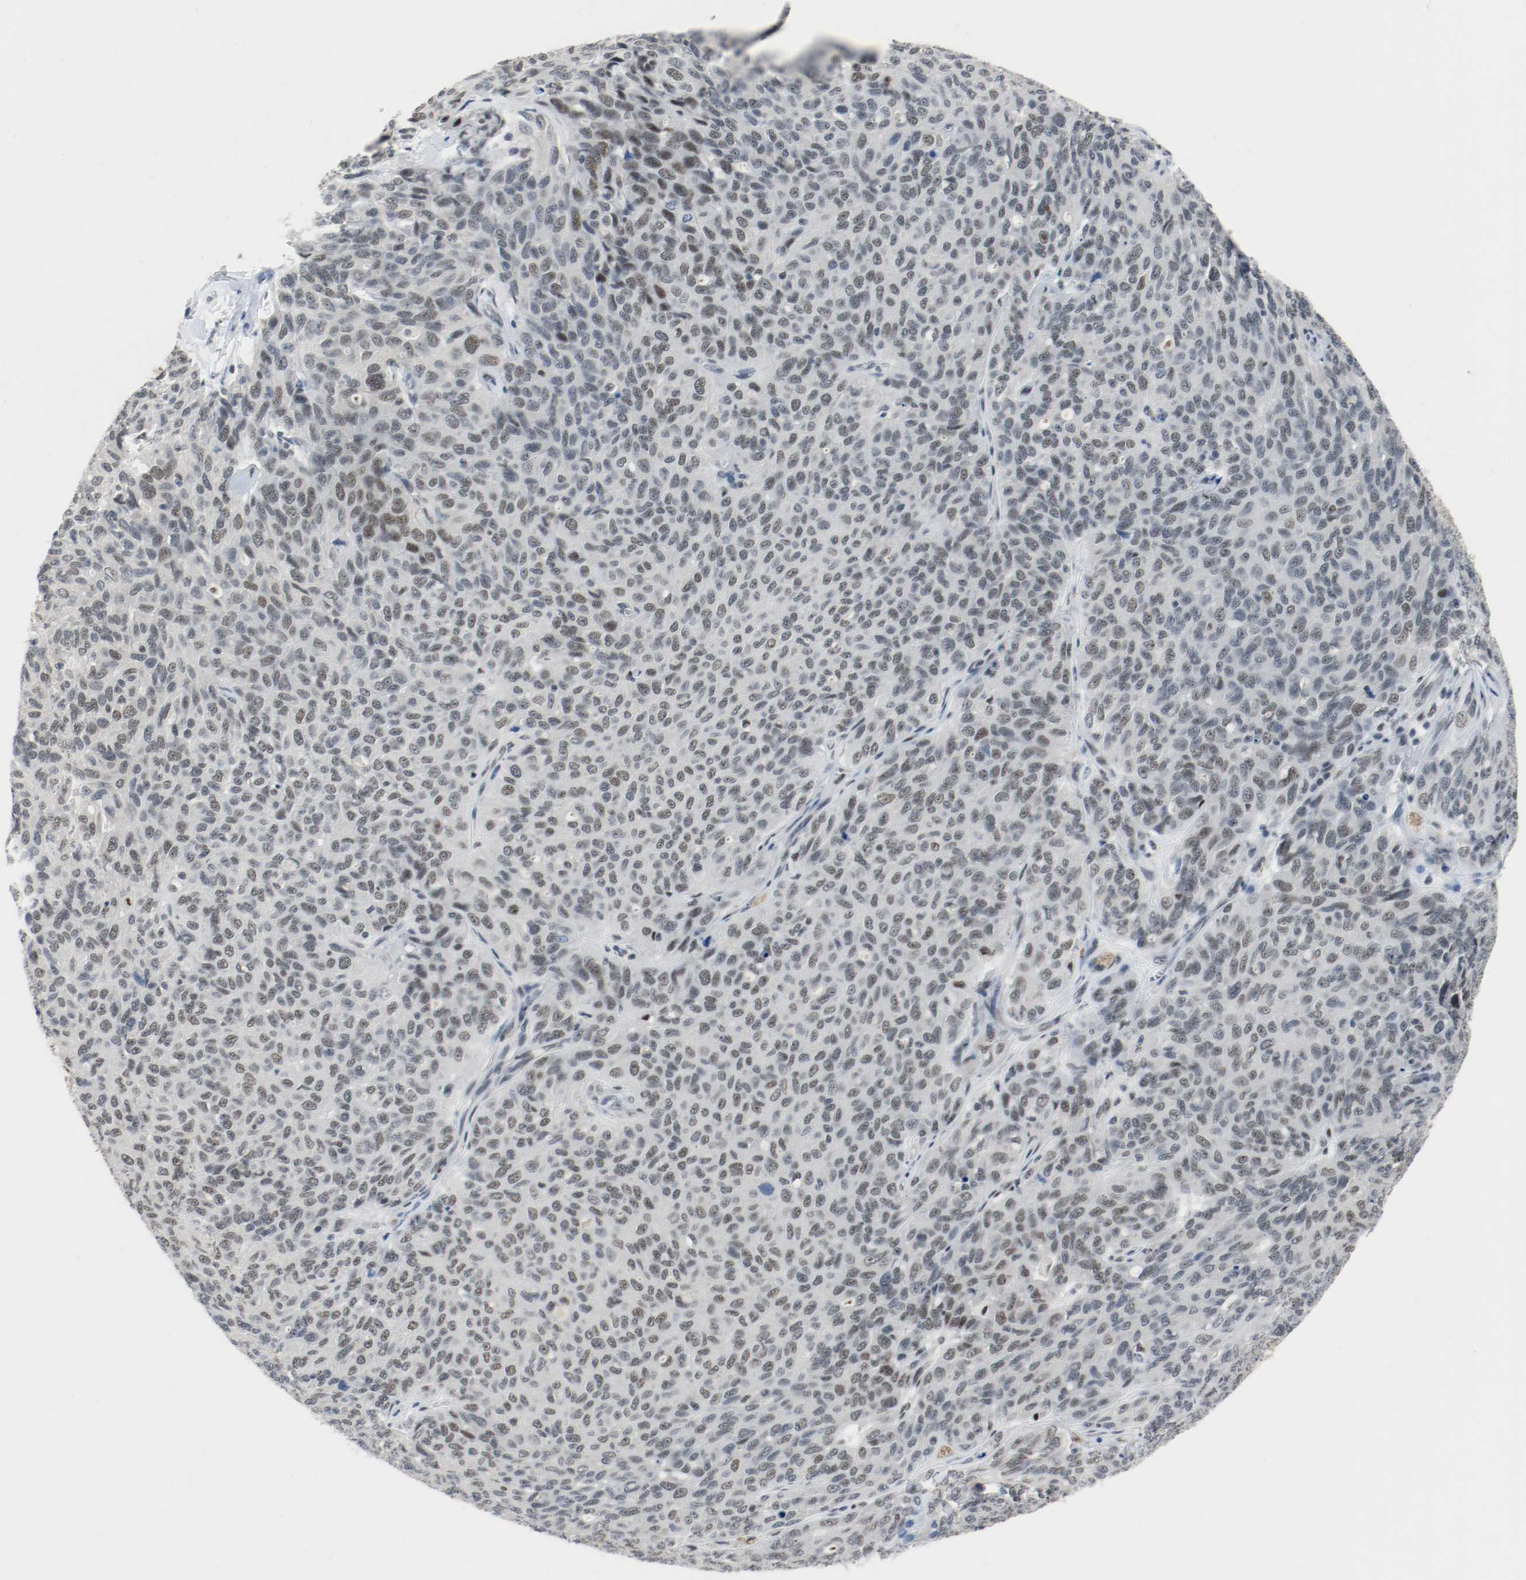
{"staining": {"intensity": "moderate", "quantity": "25%-75%", "location": "nuclear"}, "tissue": "ovarian cancer", "cell_type": "Tumor cells", "image_type": "cancer", "snomed": [{"axis": "morphology", "description": "Carcinoma, endometroid"}, {"axis": "topography", "description": "Ovary"}], "caption": "A histopathology image showing moderate nuclear positivity in approximately 25%-75% of tumor cells in endometroid carcinoma (ovarian), as visualized by brown immunohistochemical staining.", "gene": "ASH1L", "patient": {"sex": "female", "age": 60}}